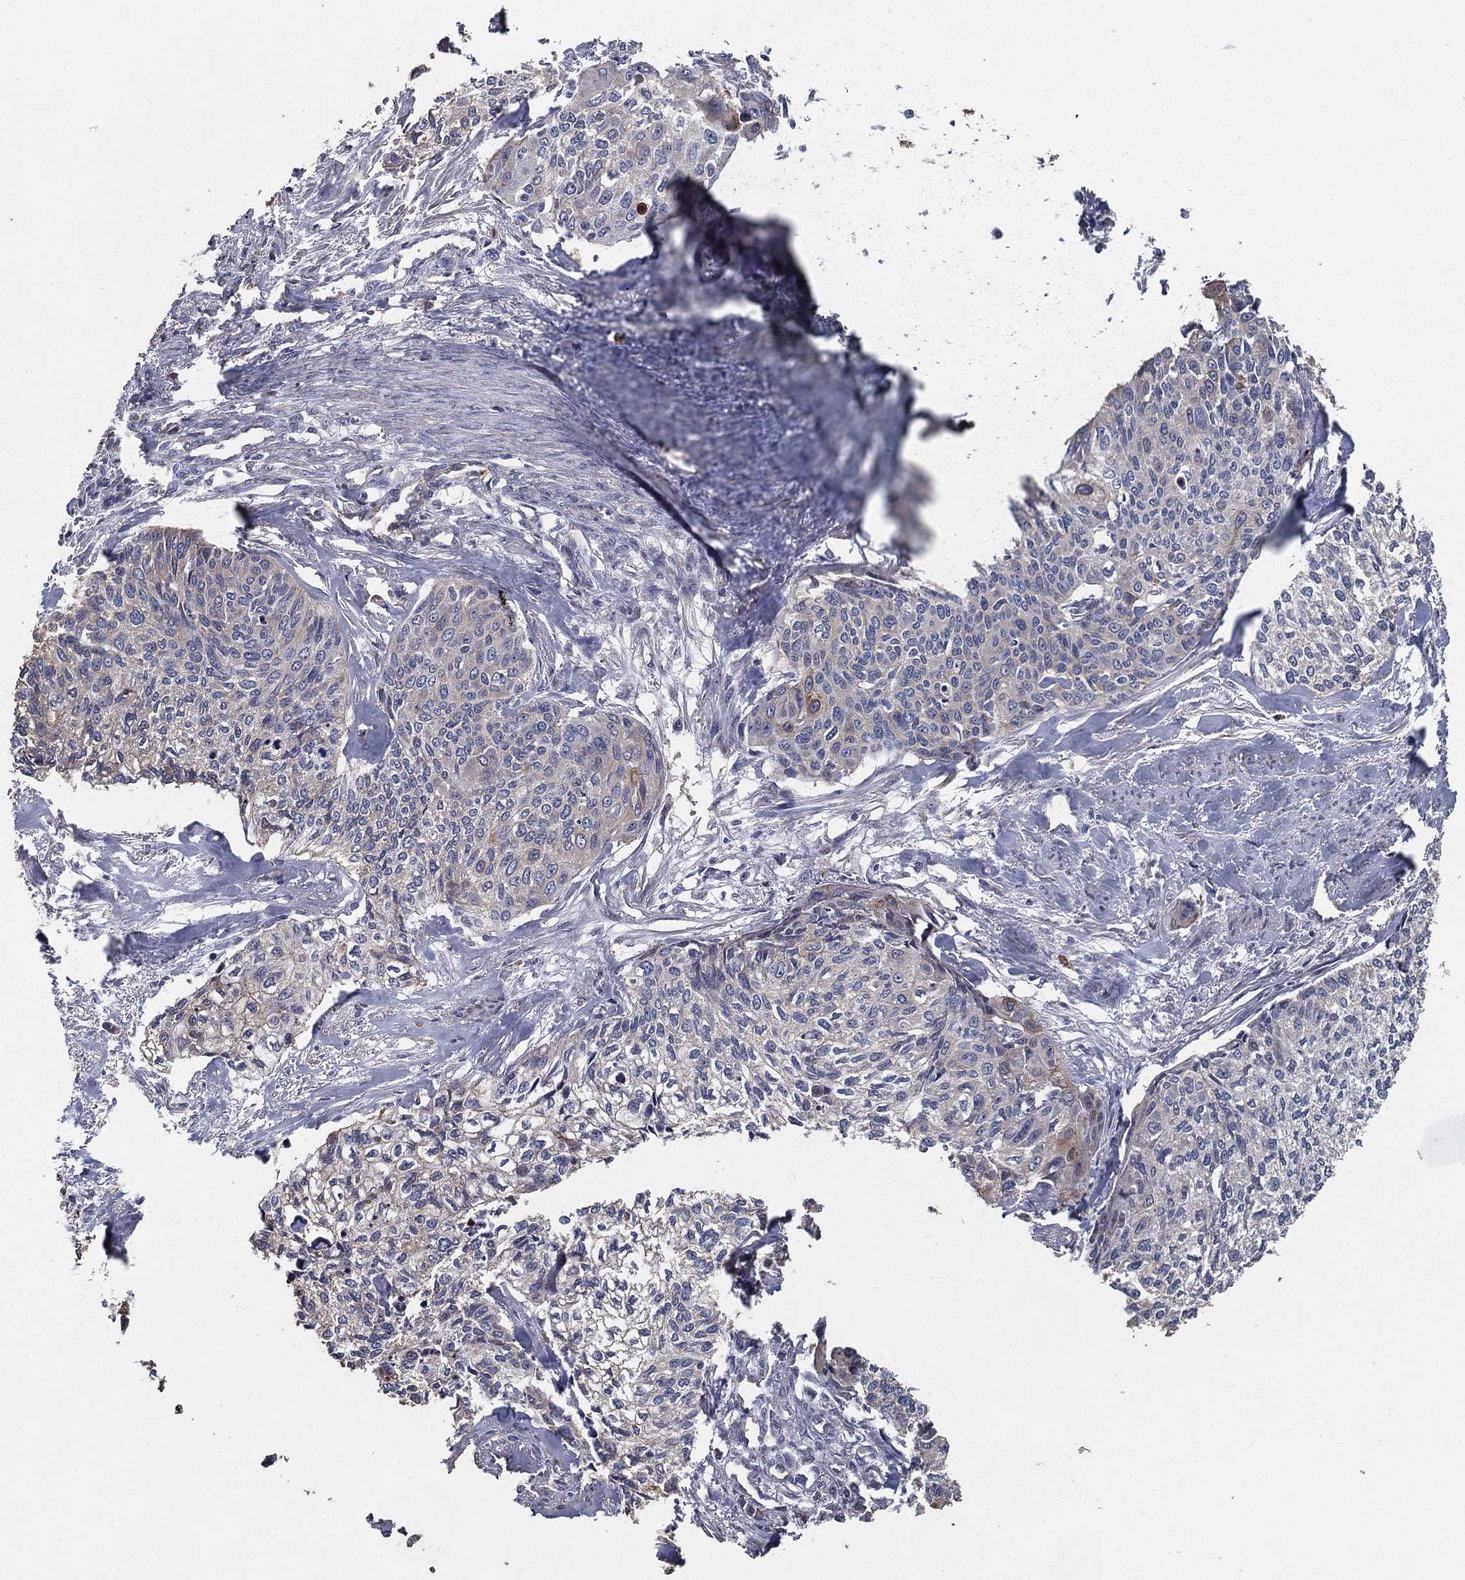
{"staining": {"intensity": "negative", "quantity": "none", "location": "none"}, "tissue": "cervical cancer", "cell_type": "Tumor cells", "image_type": "cancer", "snomed": [{"axis": "morphology", "description": "Squamous cell carcinoma, NOS"}, {"axis": "topography", "description": "Cervix"}], "caption": "This is a histopathology image of immunohistochemistry staining of cervical squamous cell carcinoma, which shows no positivity in tumor cells.", "gene": "EFNA1", "patient": {"sex": "female", "age": 58}}